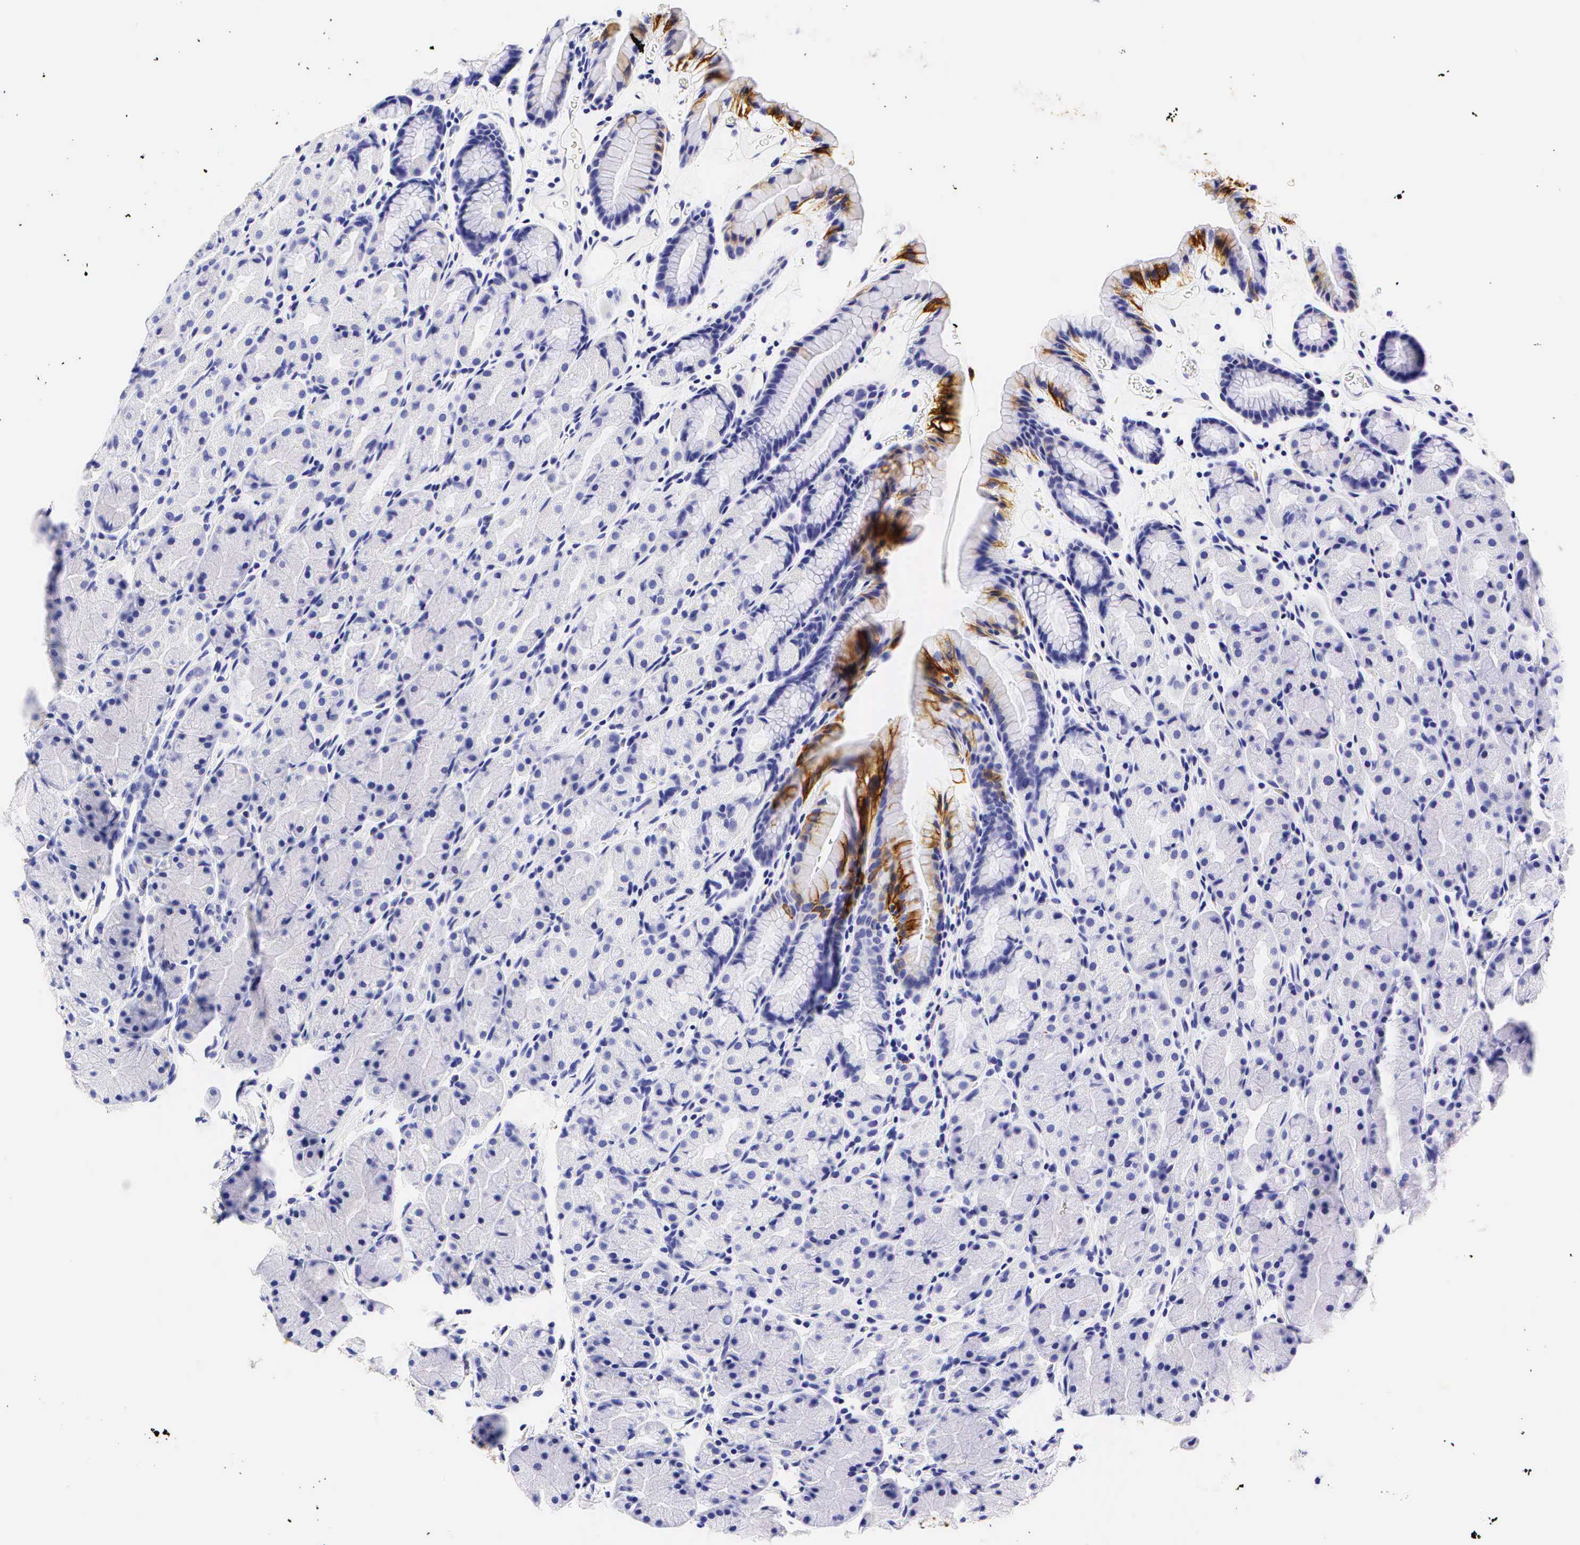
{"staining": {"intensity": "strong", "quantity": "25%-75%", "location": "cytoplasmic/membranous"}, "tissue": "stomach", "cell_type": "Glandular cells", "image_type": "normal", "snomed": [{"axis": "morphology", "description": "Adenocarcinoma, NOS"}, {"axis": "topography", "description": "Stomach, upper"}], "caption": "About 25%-75% of glandular cells in benign stomach show strong cytoplasmic/membranous protein expression as visualized by brown immunohistochemical staining.", "gene": "KRT20", "patient": {"sex": "male", "age": 47}}